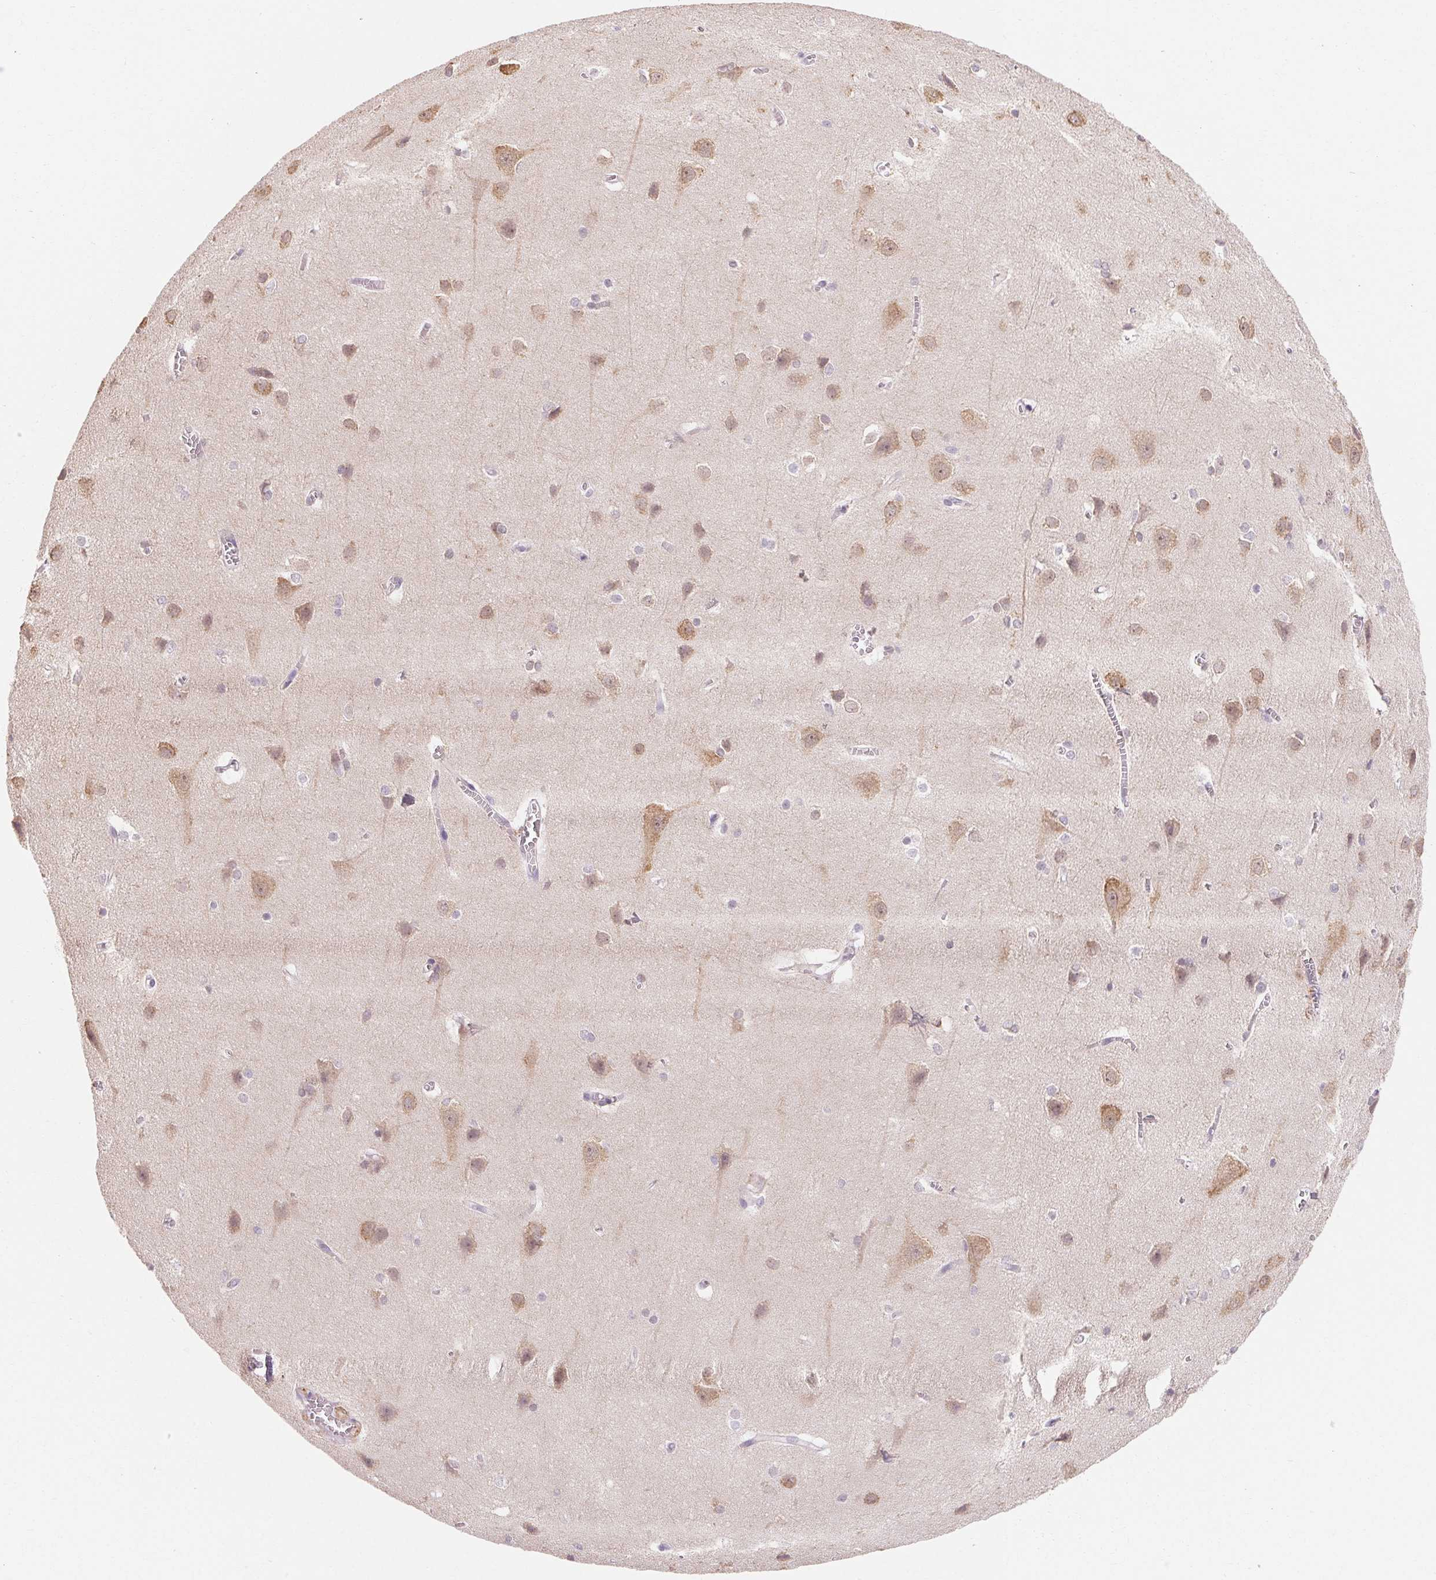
{"staining": {"intensity": "weak", "quantity": "25%-75%", "location": "cytoplasmic/membranous"}, "tissue": "cerebral cortex", "cell_type": "Endothelial cells", "image_type": "normal", "snomed": [{"axis": "morphology", "description": "Normal tissue, NOS"}, {"axis": "topography", "description": "Cerebral cortex"}], "caption": "Protein staining of normal cerebral cortex exhibits weak cytoplasmic/membranous expression in about 25%-75% of endothelial cells. Immunohistochemistry (ihc) stains the protein in brown and the nuclei are stained blue.", "gene": "MAP7D2", "patient": {"sex": "male", "age": 37}}